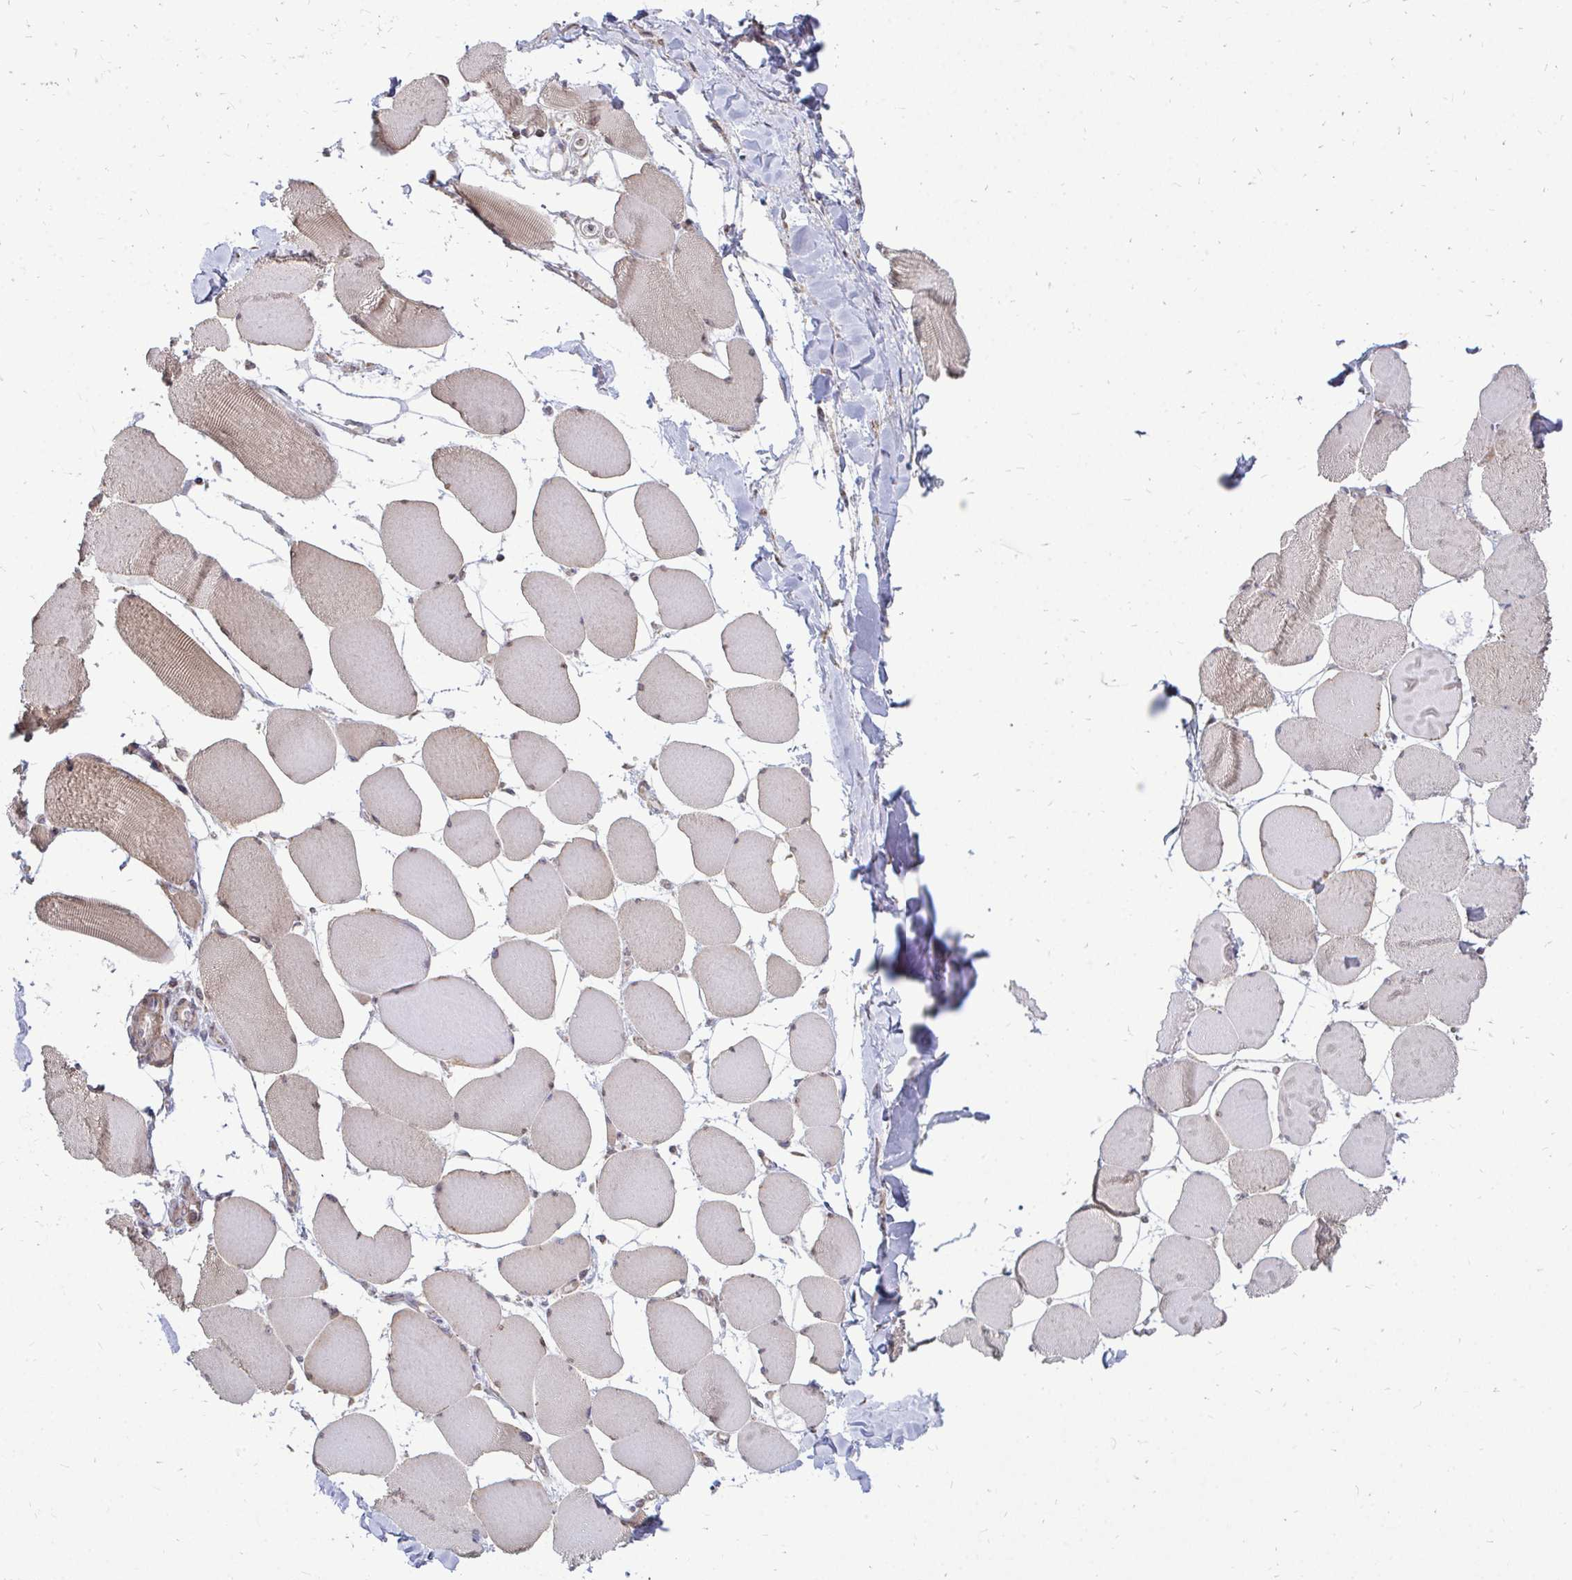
{"staining": {"intensity": "moderate", "quantity": "25%-75%", "location": "cytoplasmic/membranous"}, "tissue": "skeletal muscle", "cell_type": "Myocytes", "image_type": "normal", "snomed": [{"axis": "morphology", "description": "Normal tissue, NOS"}, {"axis": "topography", "description": "Skeletal muscle"}], "caption": "Brown immunohistochemical staining in benign skeletal muscle displays moderate cytoplasmic/membranous positivity in about 25%-75% of myocytes.", "gene": "DNAJA2", "patient": {"sex": "female", "age": 75}}